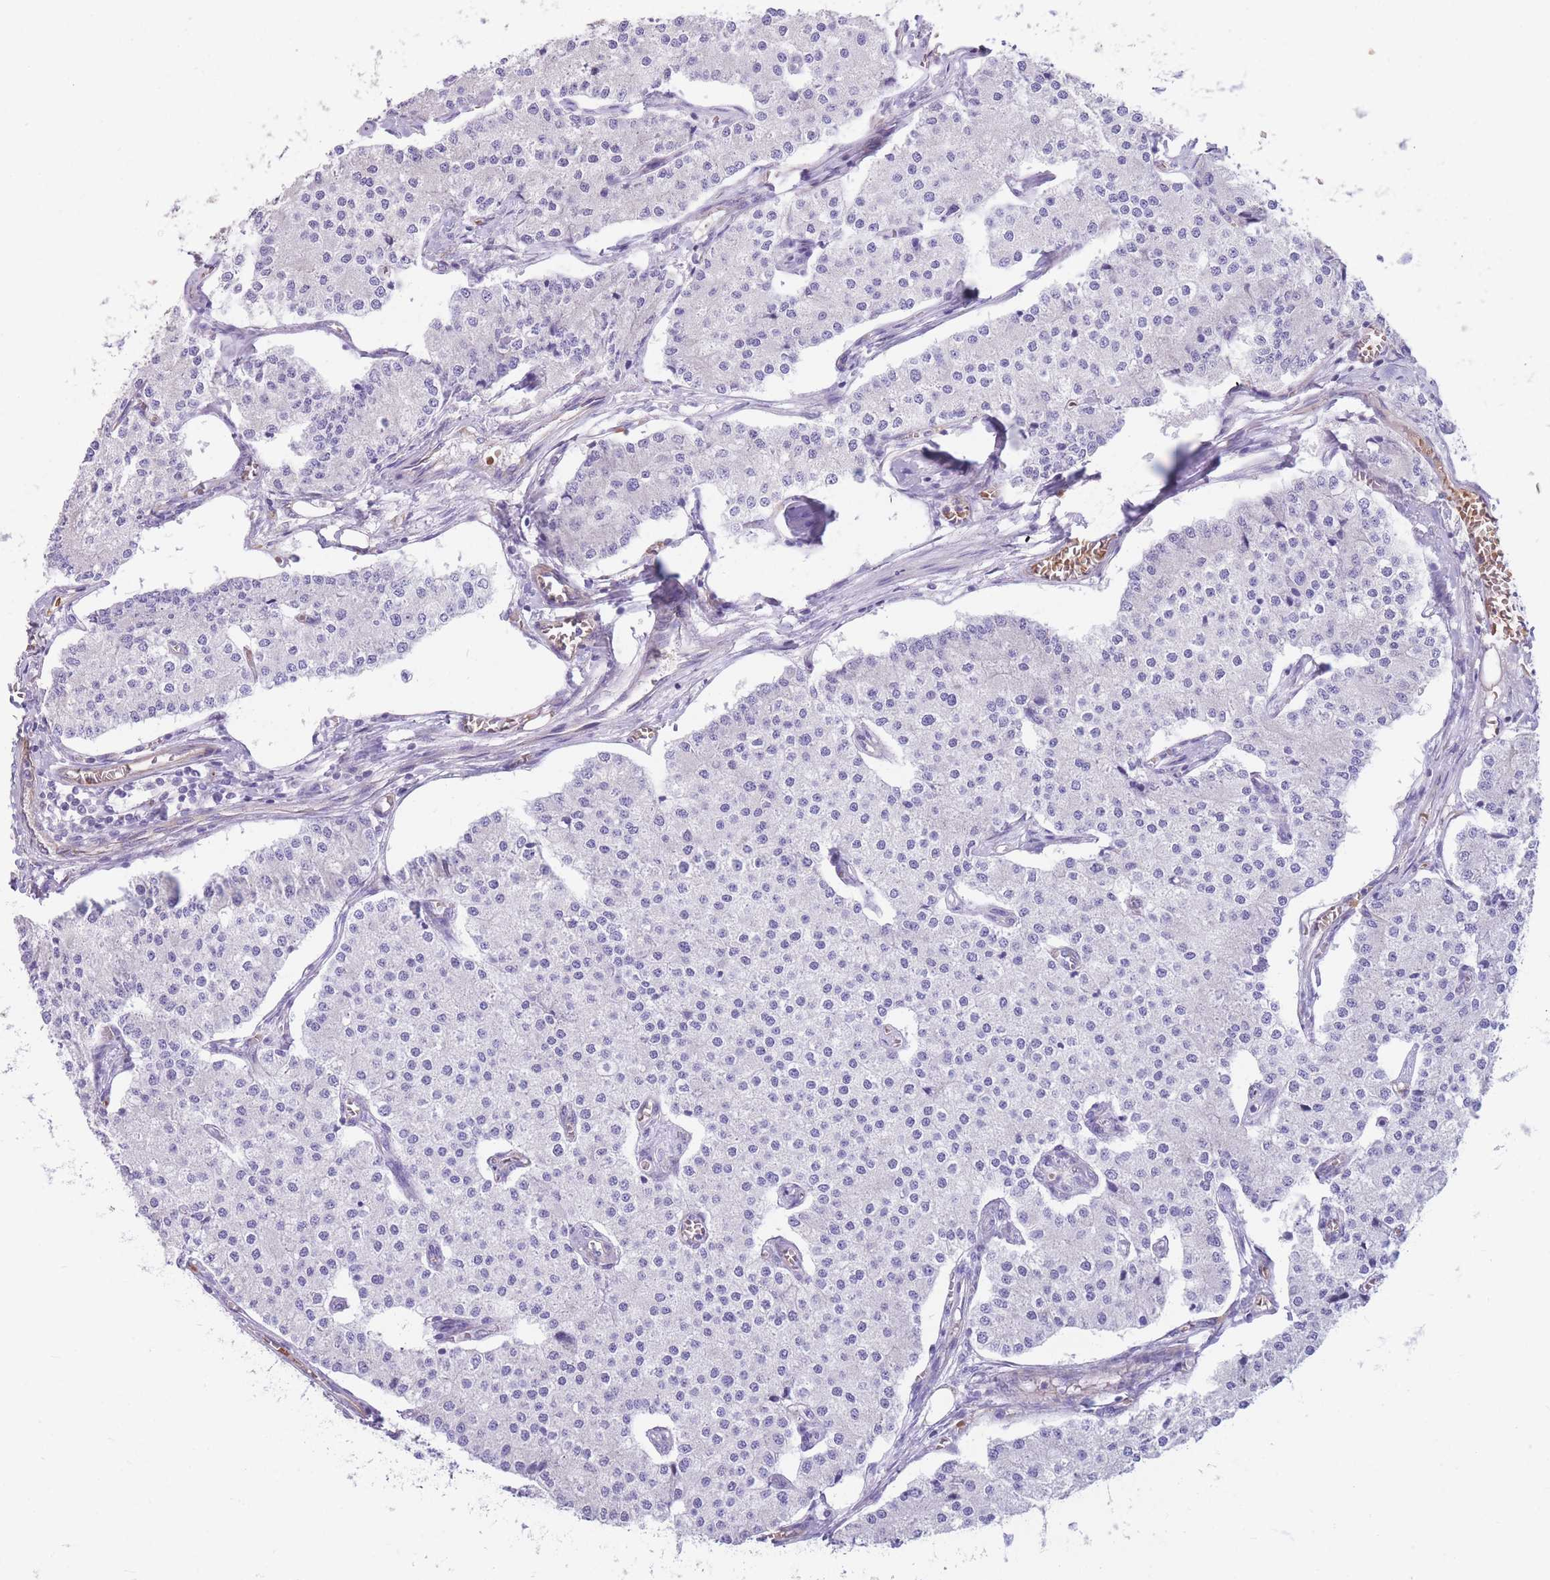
{"staining": {"intensity": "negative", "quantity": "none", "location": "none"}, "tissue": "carcinoid", "cell_type": "Tumor cells", "image_type": "cancer", "snomed": [{"axis": "morphology", "description": "Carcinoid, malignant, NOS"}, {"axis": "topography", "description": "Colon"}], "caption": "DAB immunohistochemical staining of human carcinoid reveals no significant staining in tumor cells.", "gene": "ANKRD53", "patient": {"sex": "female", "age": 52}}